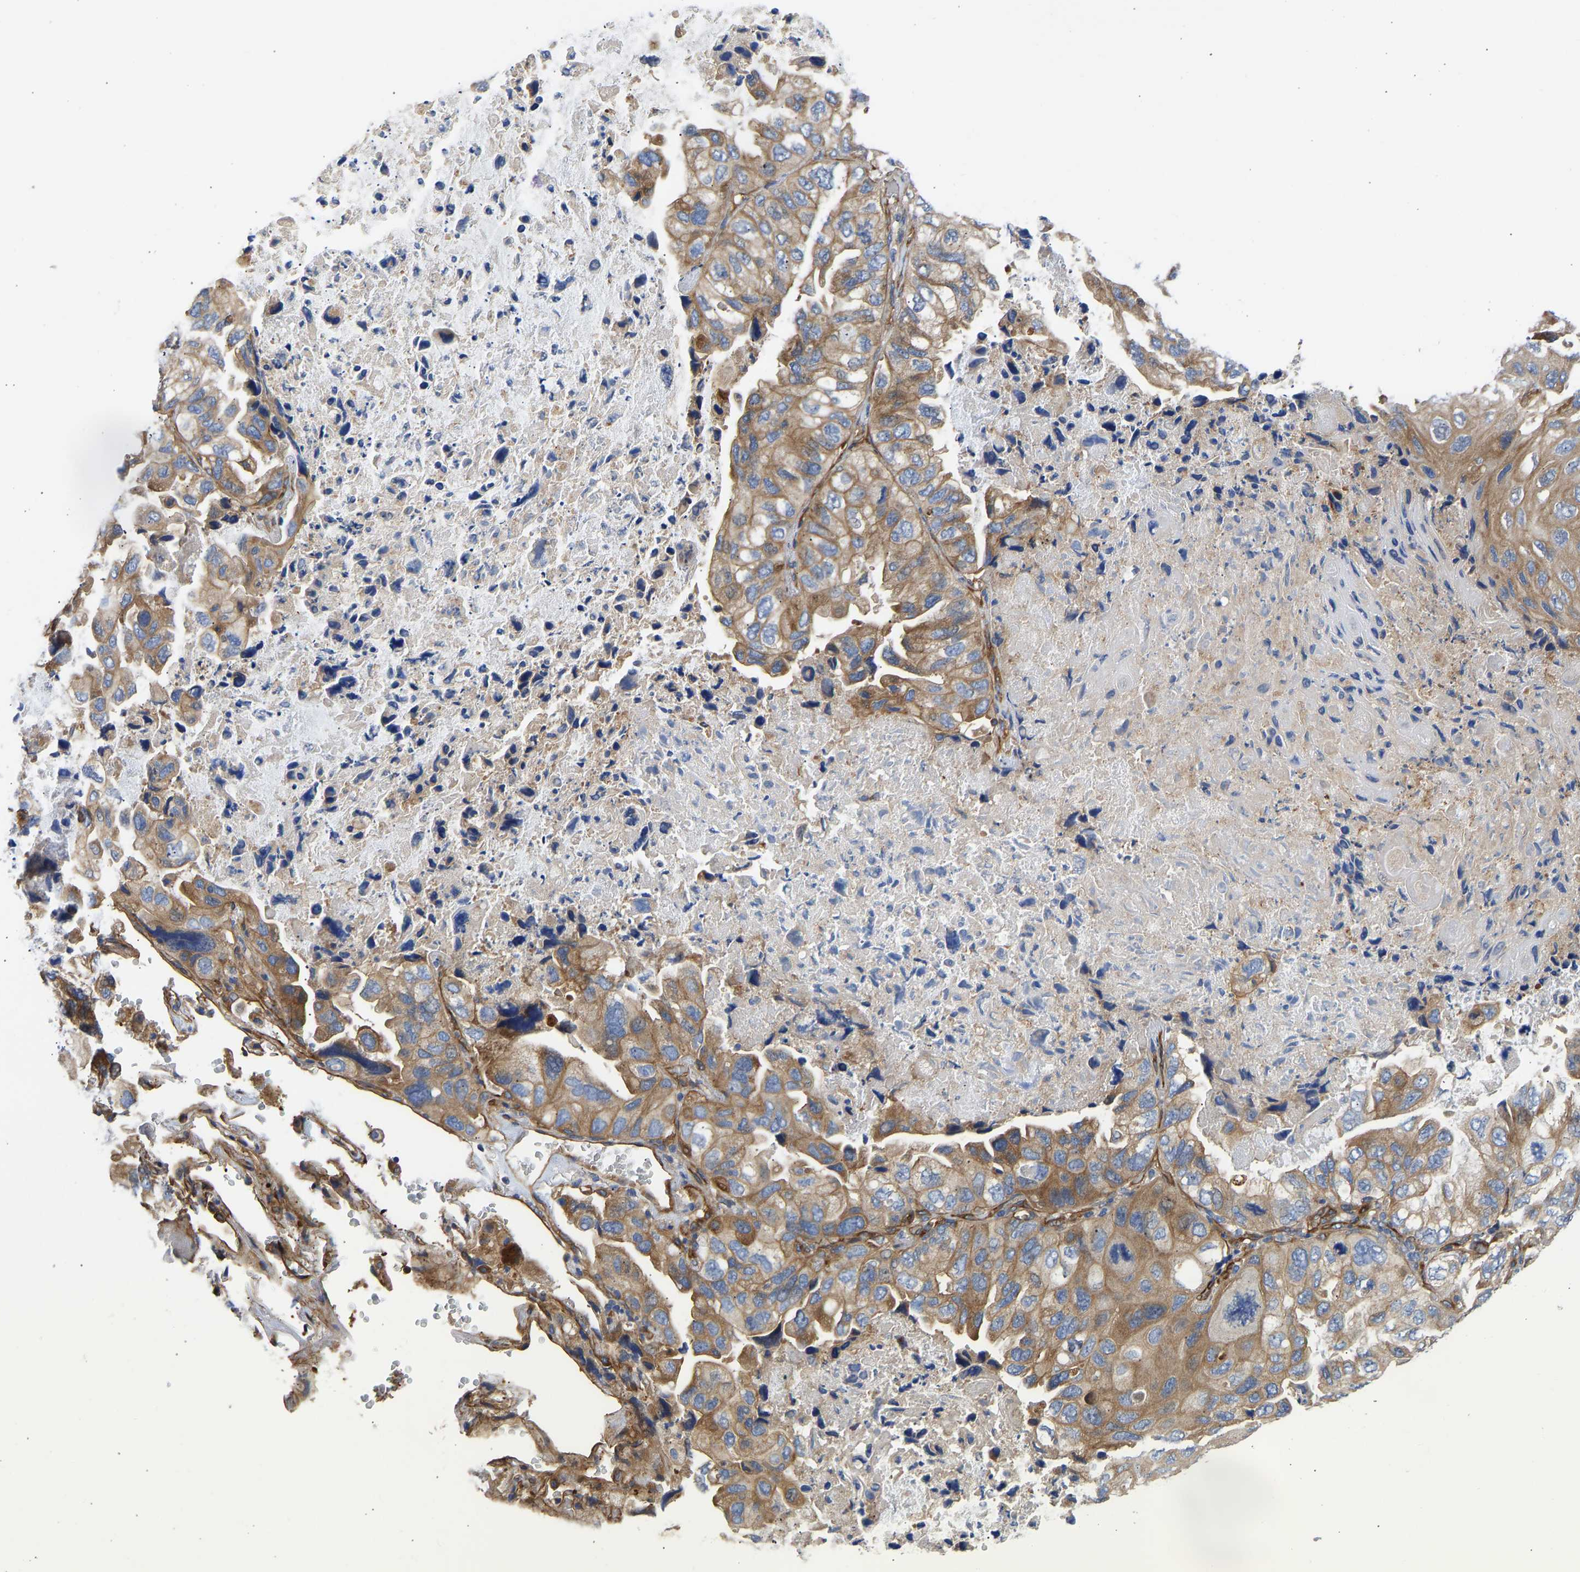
{"staining": {"intensity": "moderate", "quantity": ">75%", "location": "cytoplasmic/membranous"}, "tissue": "lung cancer", "cell_type": "Tumor cells", "image_type": "cancer", "snomed": [{"axis": "morphology", "description": "Squamous cell carcinoma, NOS"}, {"axis": "topography", "description": "Lung"}], "caption": "A medium amount of moderate cytoplasmic/membranous positivity is present in approximately >75% of tumor cells in lung cancer tissue.", "gene": "MYO1C", "patient": {"sex": "female", "age": 73}}